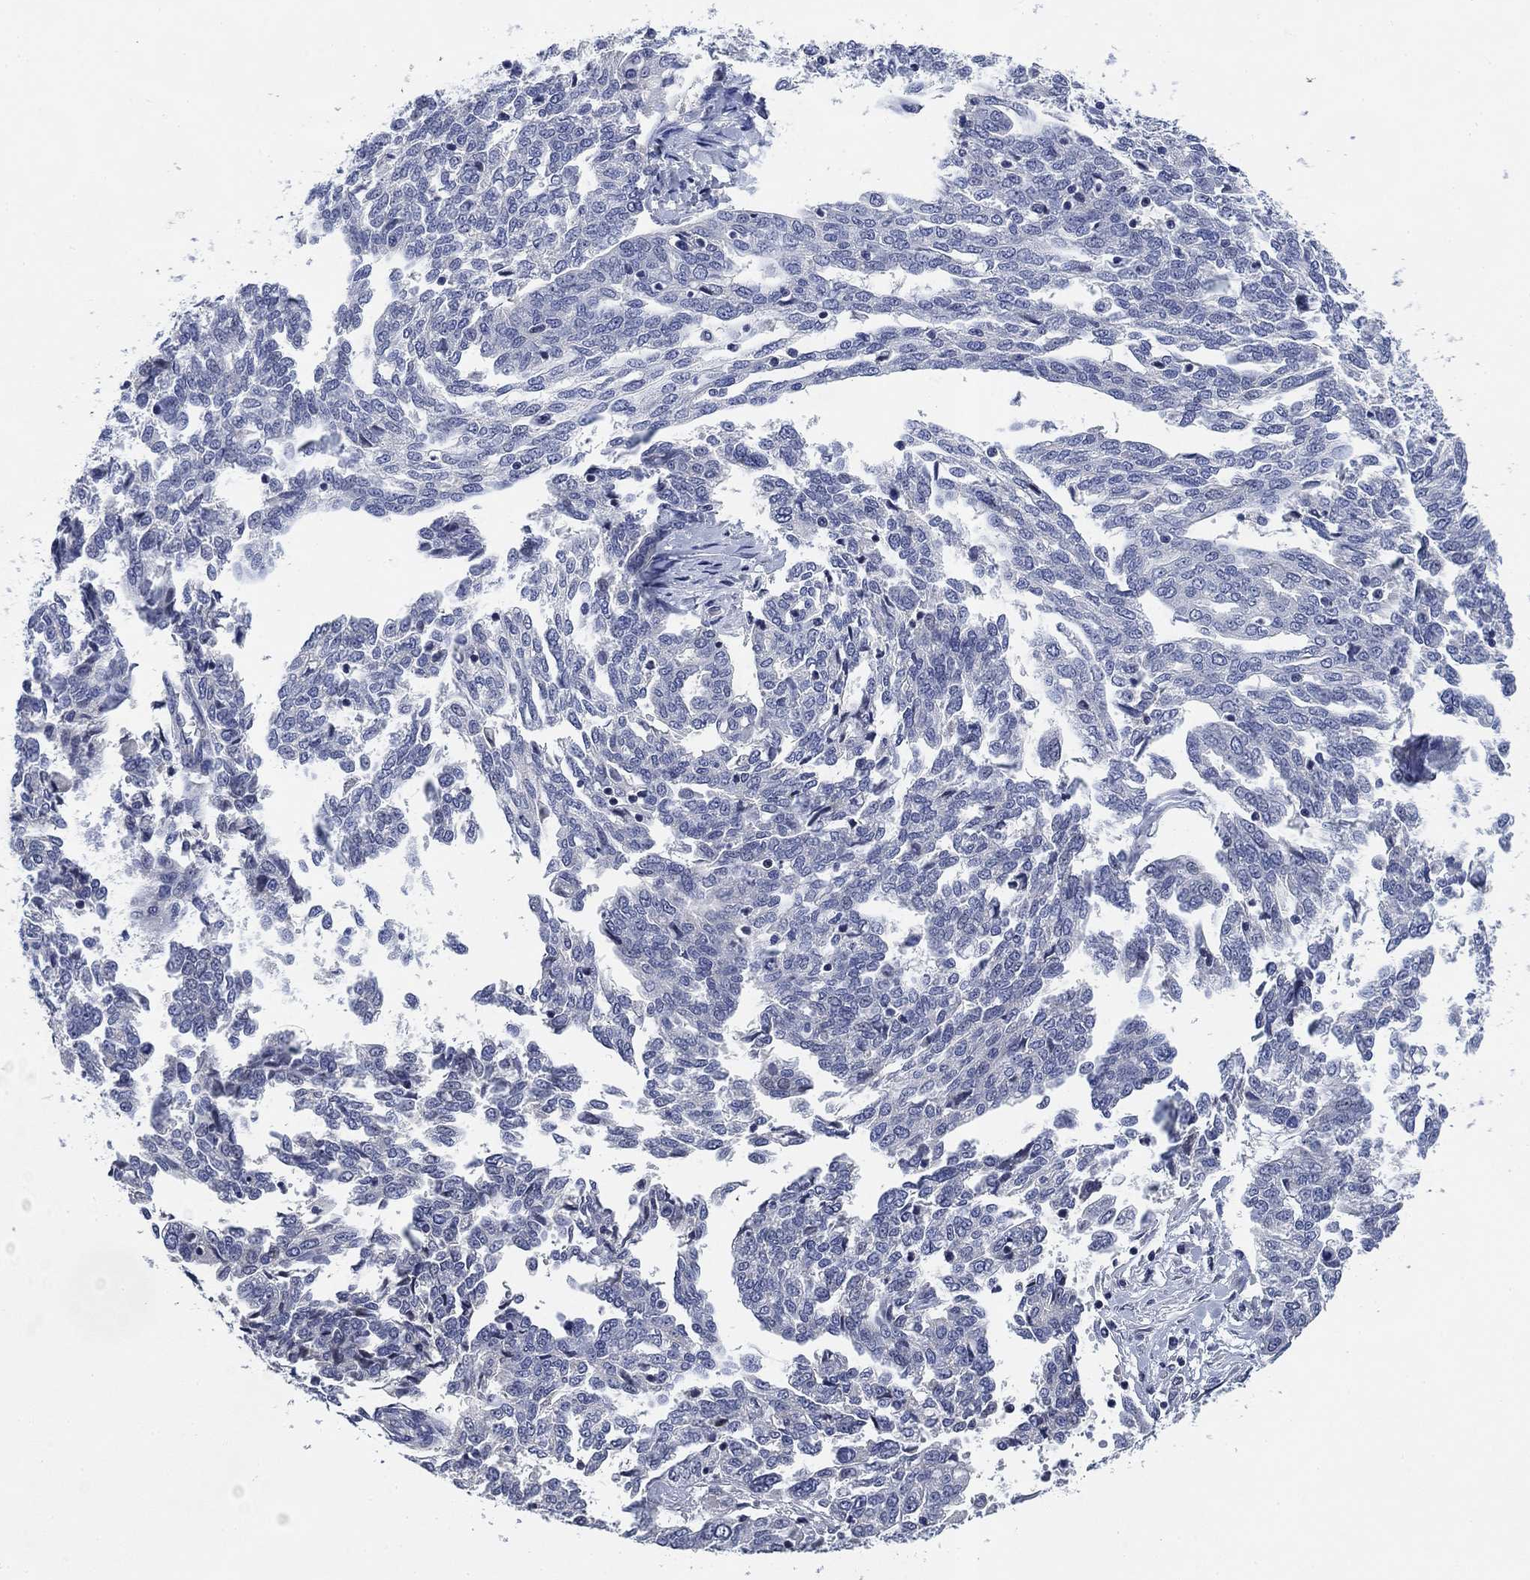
{"staining": {"intensity": "negative", "quantity": "none", "location": "none"}, "tissue": "ovarian cancer", "cell_type": "Tumor cells", "image_type": "cancer", "snomed": [{"axis": "morphology", "description": "Cystadenocarcinoma, serous, NOS"}, {"axis": "topography", "description": "Ovary"}], "caption": "Tumor cells are negative for protein expression in human ovarian cancer (serous cystadenocarcinoma).", "gene": "DAZL", "patient": {"sex": "female", "age": 67}}